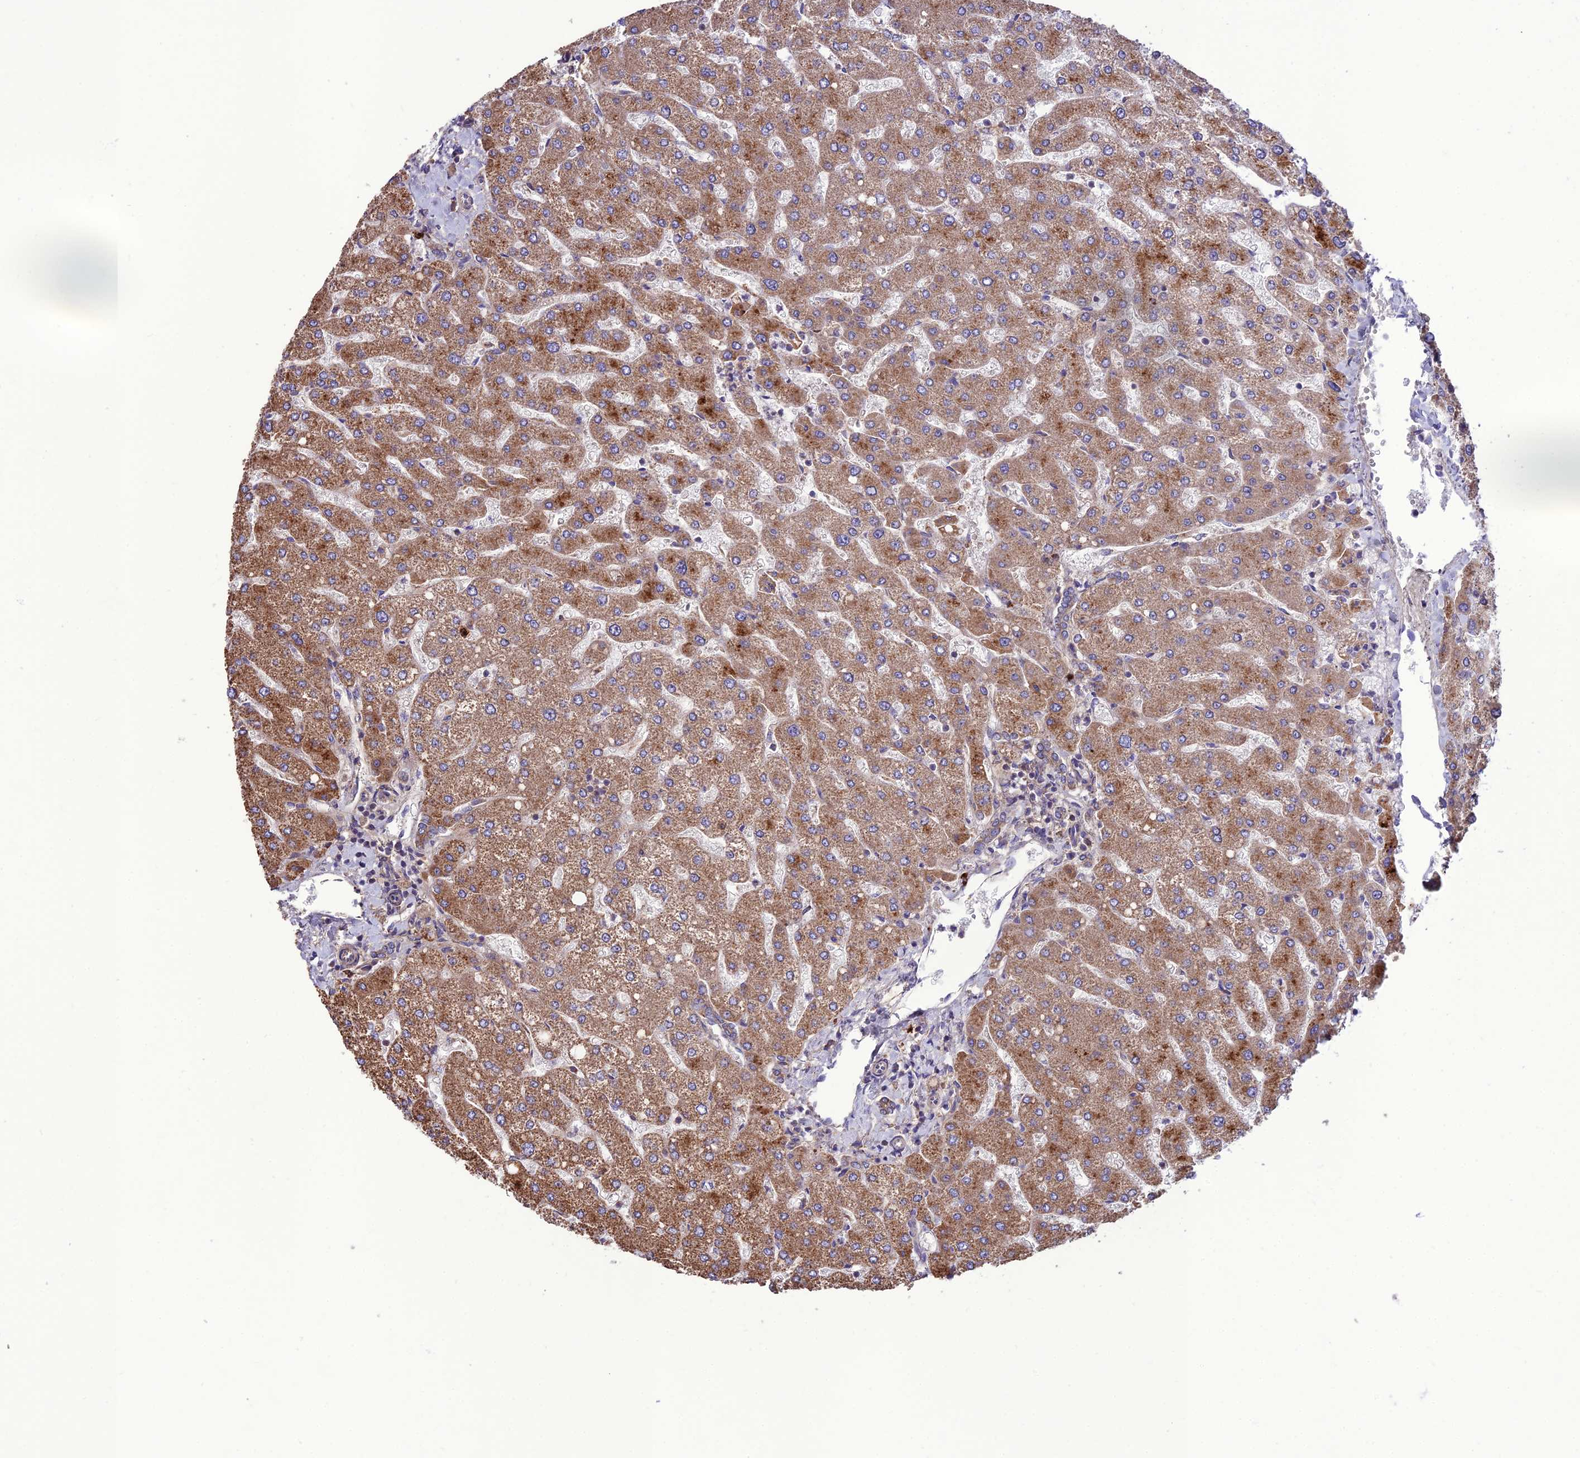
{"staining": {"intensity": "weak", "quantity": ">75%", "location": "cytoplasmic/membranous"}, "tissue": "liver", "cell_type": "Cholangiocytes", "image_type": "normal", "snomed": [{"axis": "morphology", "description": "Normal tissue, NOS"}, {"axis": "topography", "description": "Liver"}], "caption": "Immunohistochemical staining of normal human liver demonstrates >75% levels of weak cytoplasmic/membranous protein staining in approximately >75% of cholangiocytes.", "gene": "PPIL3", "patient": {"sex": "male", "age": 55}}